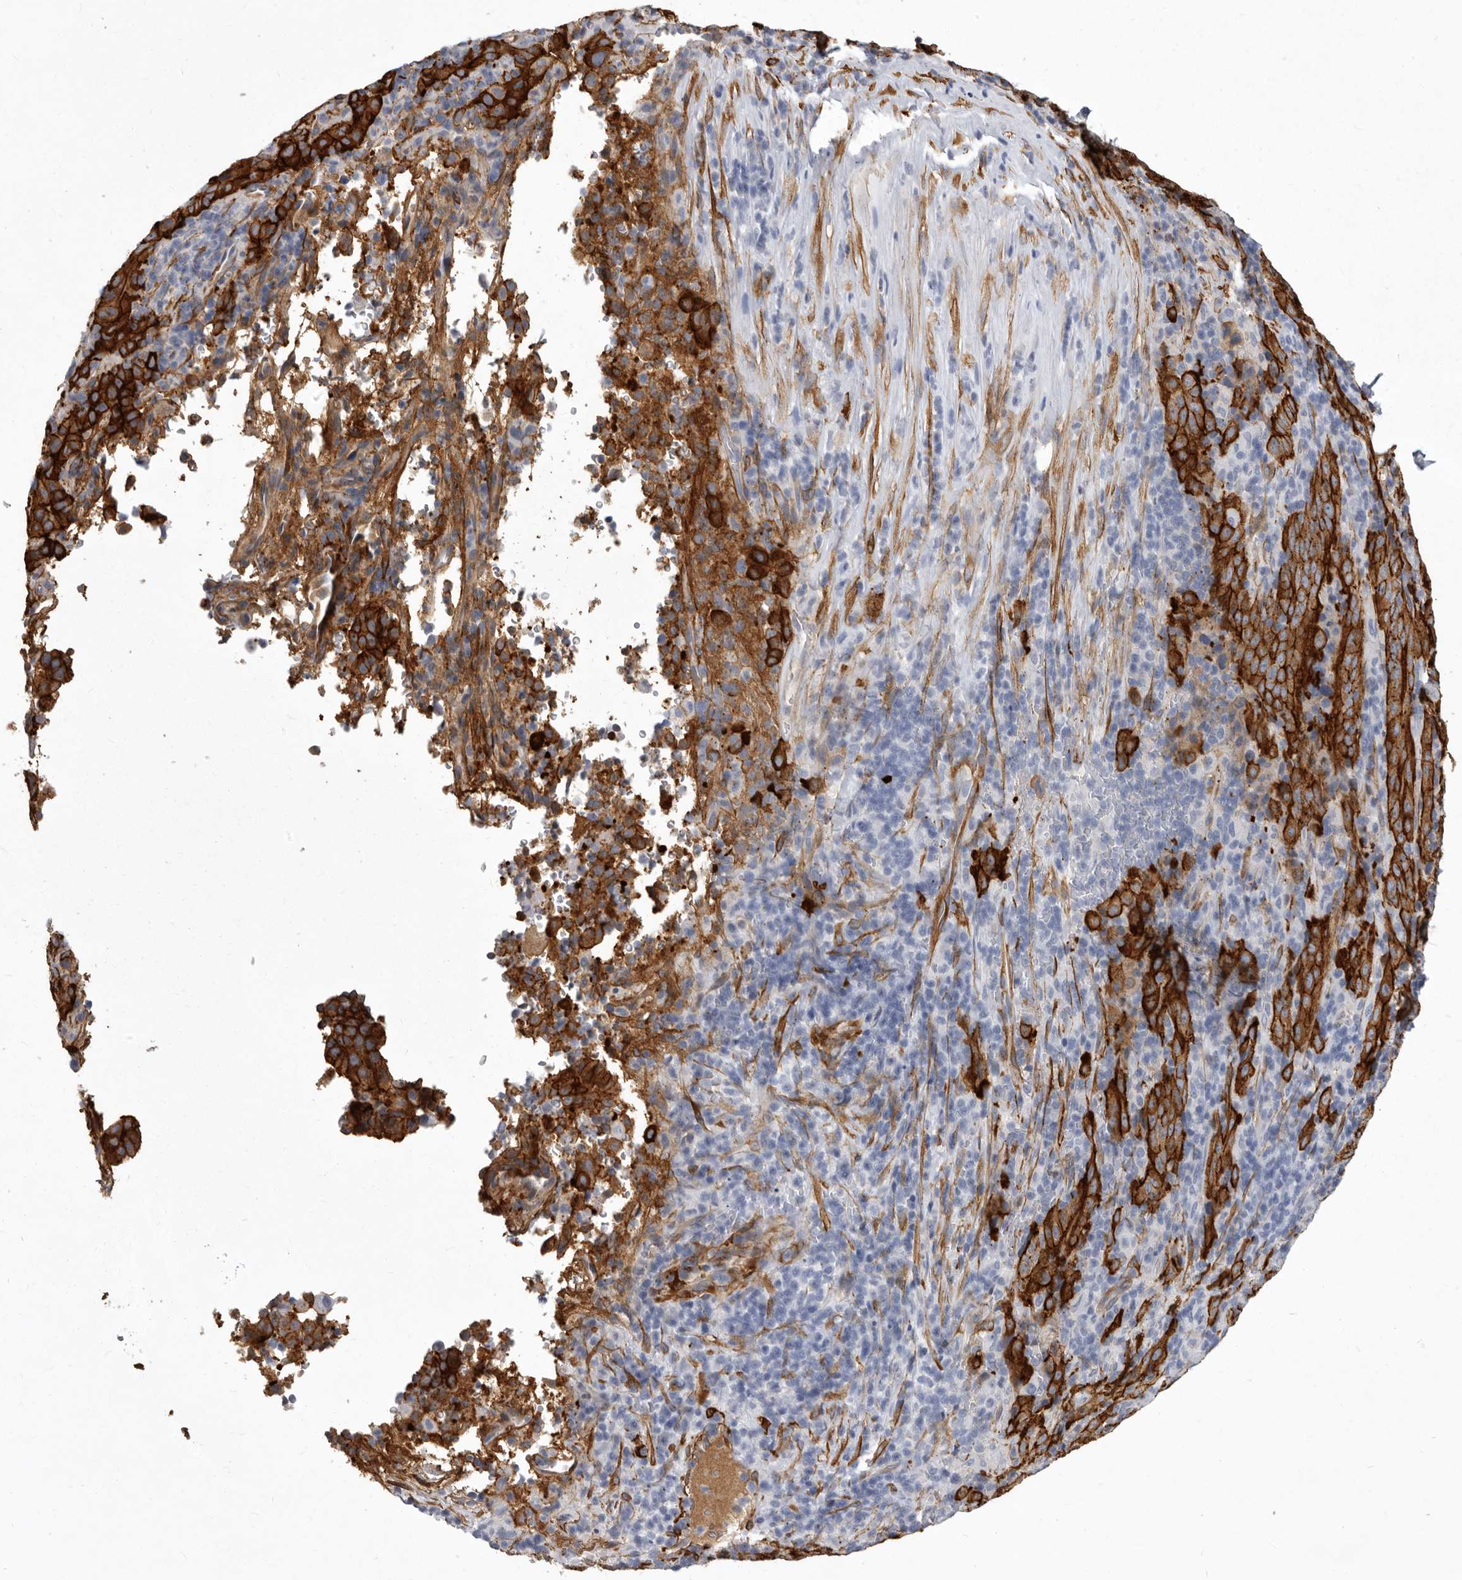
{"staining": {"intensity": "strong", "quantity": ">75%", "location": "cytoplasmic/membranous"}, "tissue": "pancreatic cancer", "cell_type": "Tumor cells", "image_type": "cancer", "snomed": [{"axis": "morphology", "description": "Adenocarcinoma, NOS"}, {"axis": "topography", "description": "Pancreas"}], "caption": "Human adenocarcinoma (pancreatic) stained with a brown dye displays strong cytoplasmic/membranous positive expression in about >75% of tumor cells.", "gene": "ENAH", "patient": {"sex": "male", "age": 63}}